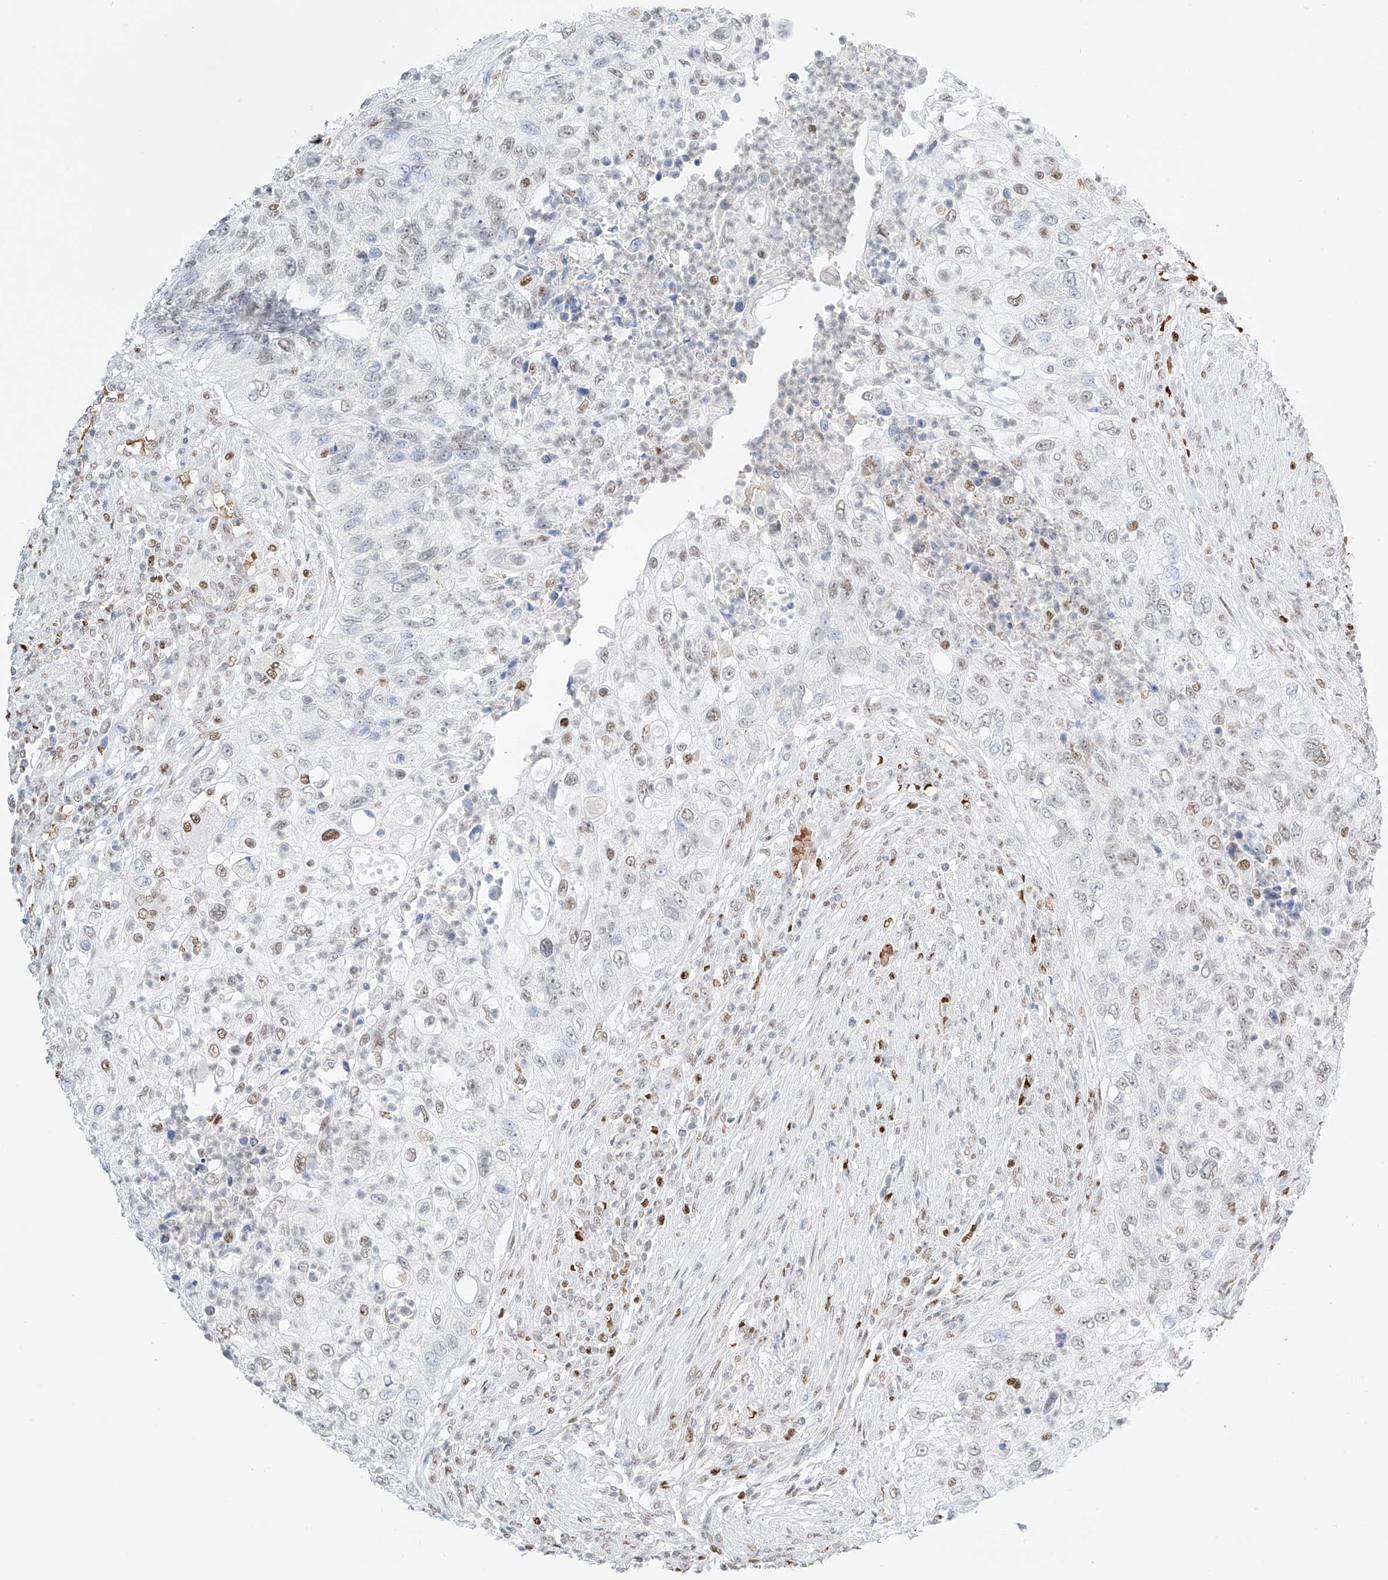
{"staining": {"intensity": "moderate", "quantity": "25%-75%", "location": "nuclear"}, "tissue": "urothelial cancer", "cell_type": "Tumor cells", "image_type": "cancer", "snomed": [{"axis": "morphology", "description": "Urothelial carcinoma, High grade"}, {"axis": "topography", "description": "Urinary bladder"}], "caption": "Tumor cells display medium levels of moderate nuclear positivity in about 25%-75% of cells in human high-grade urothelial carcinoma.", "gene": "APIP", "patient": {"sex": "female", "age": 60}}